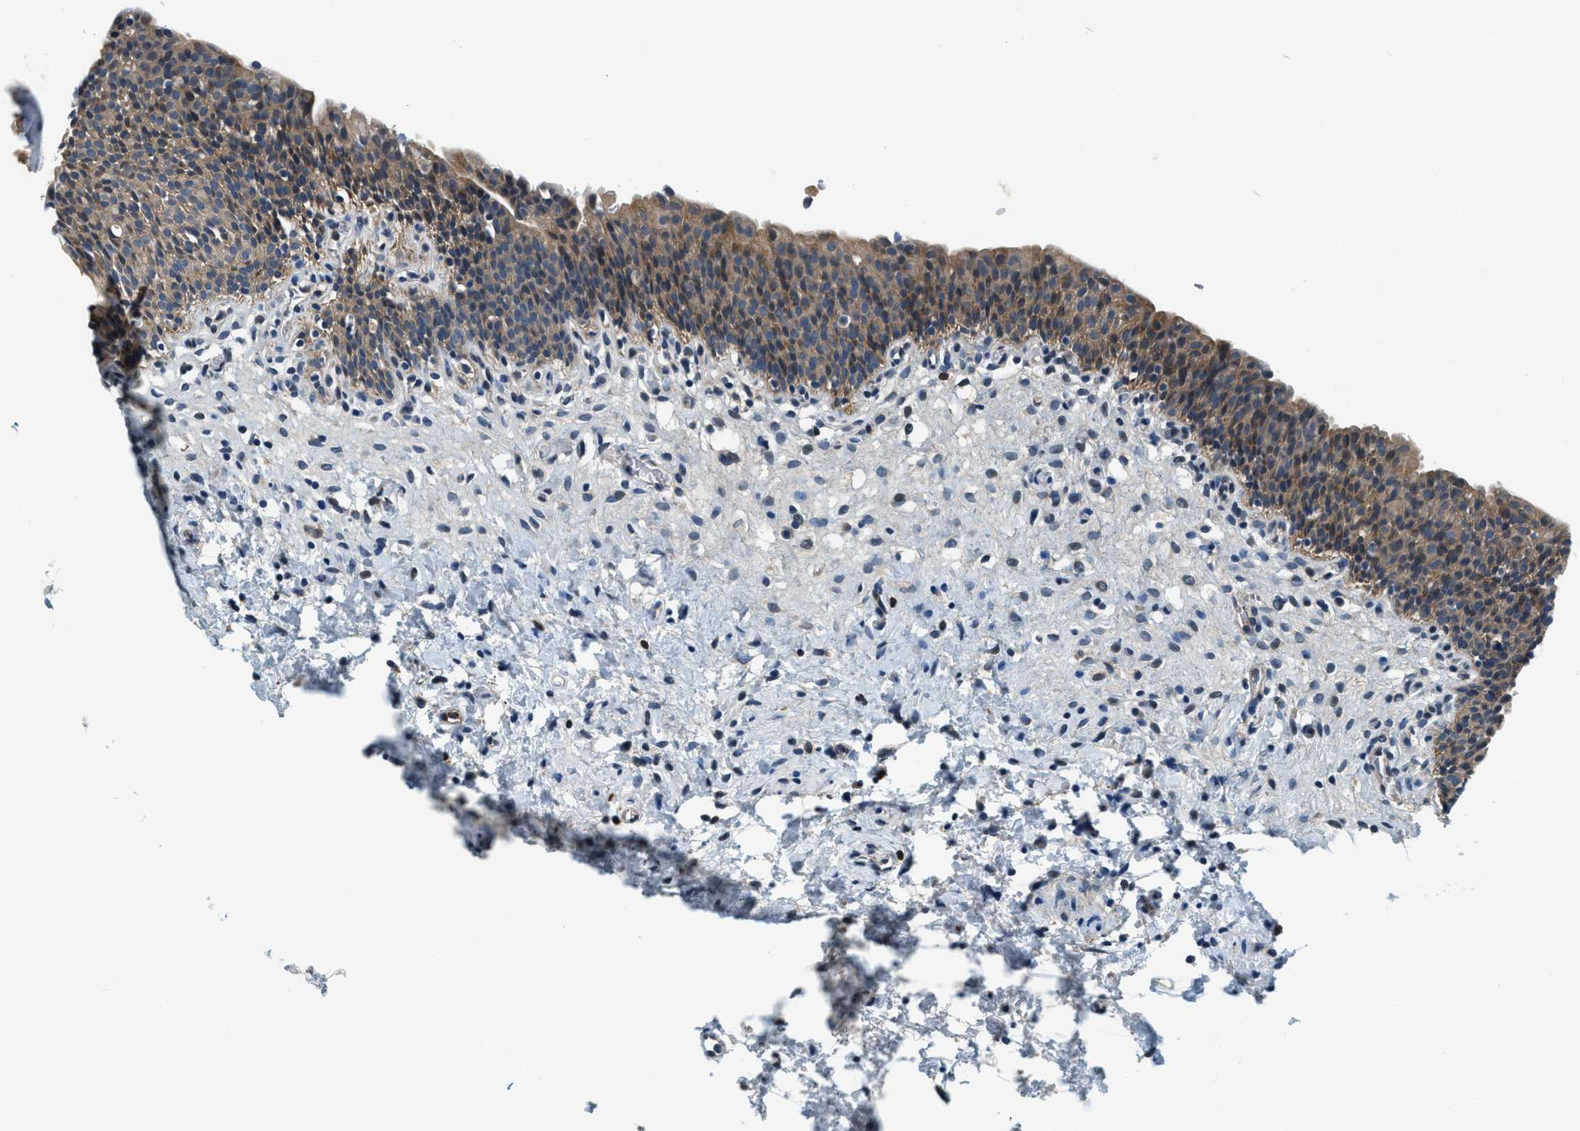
{"staining": {"intensity": "moderate", "quantity": ">75%", "location": "cytoplasmic/membranous"}, "tissue": "urinary bladder", "cell_type": "Urothelial cells", "image_type": "normal", "snomed": [{"axis": "morphology", "description": "Normal tissue, NOS"}, {"axis": "topography", "description": "Urinary bladder"}], "caption": "Immunohistochemistry (IHC) staining of unremarkable urinary bladder, which shows medium levels of moderate cytoplasmic/membranous positivity in about >75% of urothelial cells indicating moderate cytoplasmic/membranous protein expression. The staining was performed using DAB (brown) for protein detection and nuclei were counterstained in hematoxylin (blue).", "gene": "YAE1", "patient": {"sex": "male", "age": 37}}